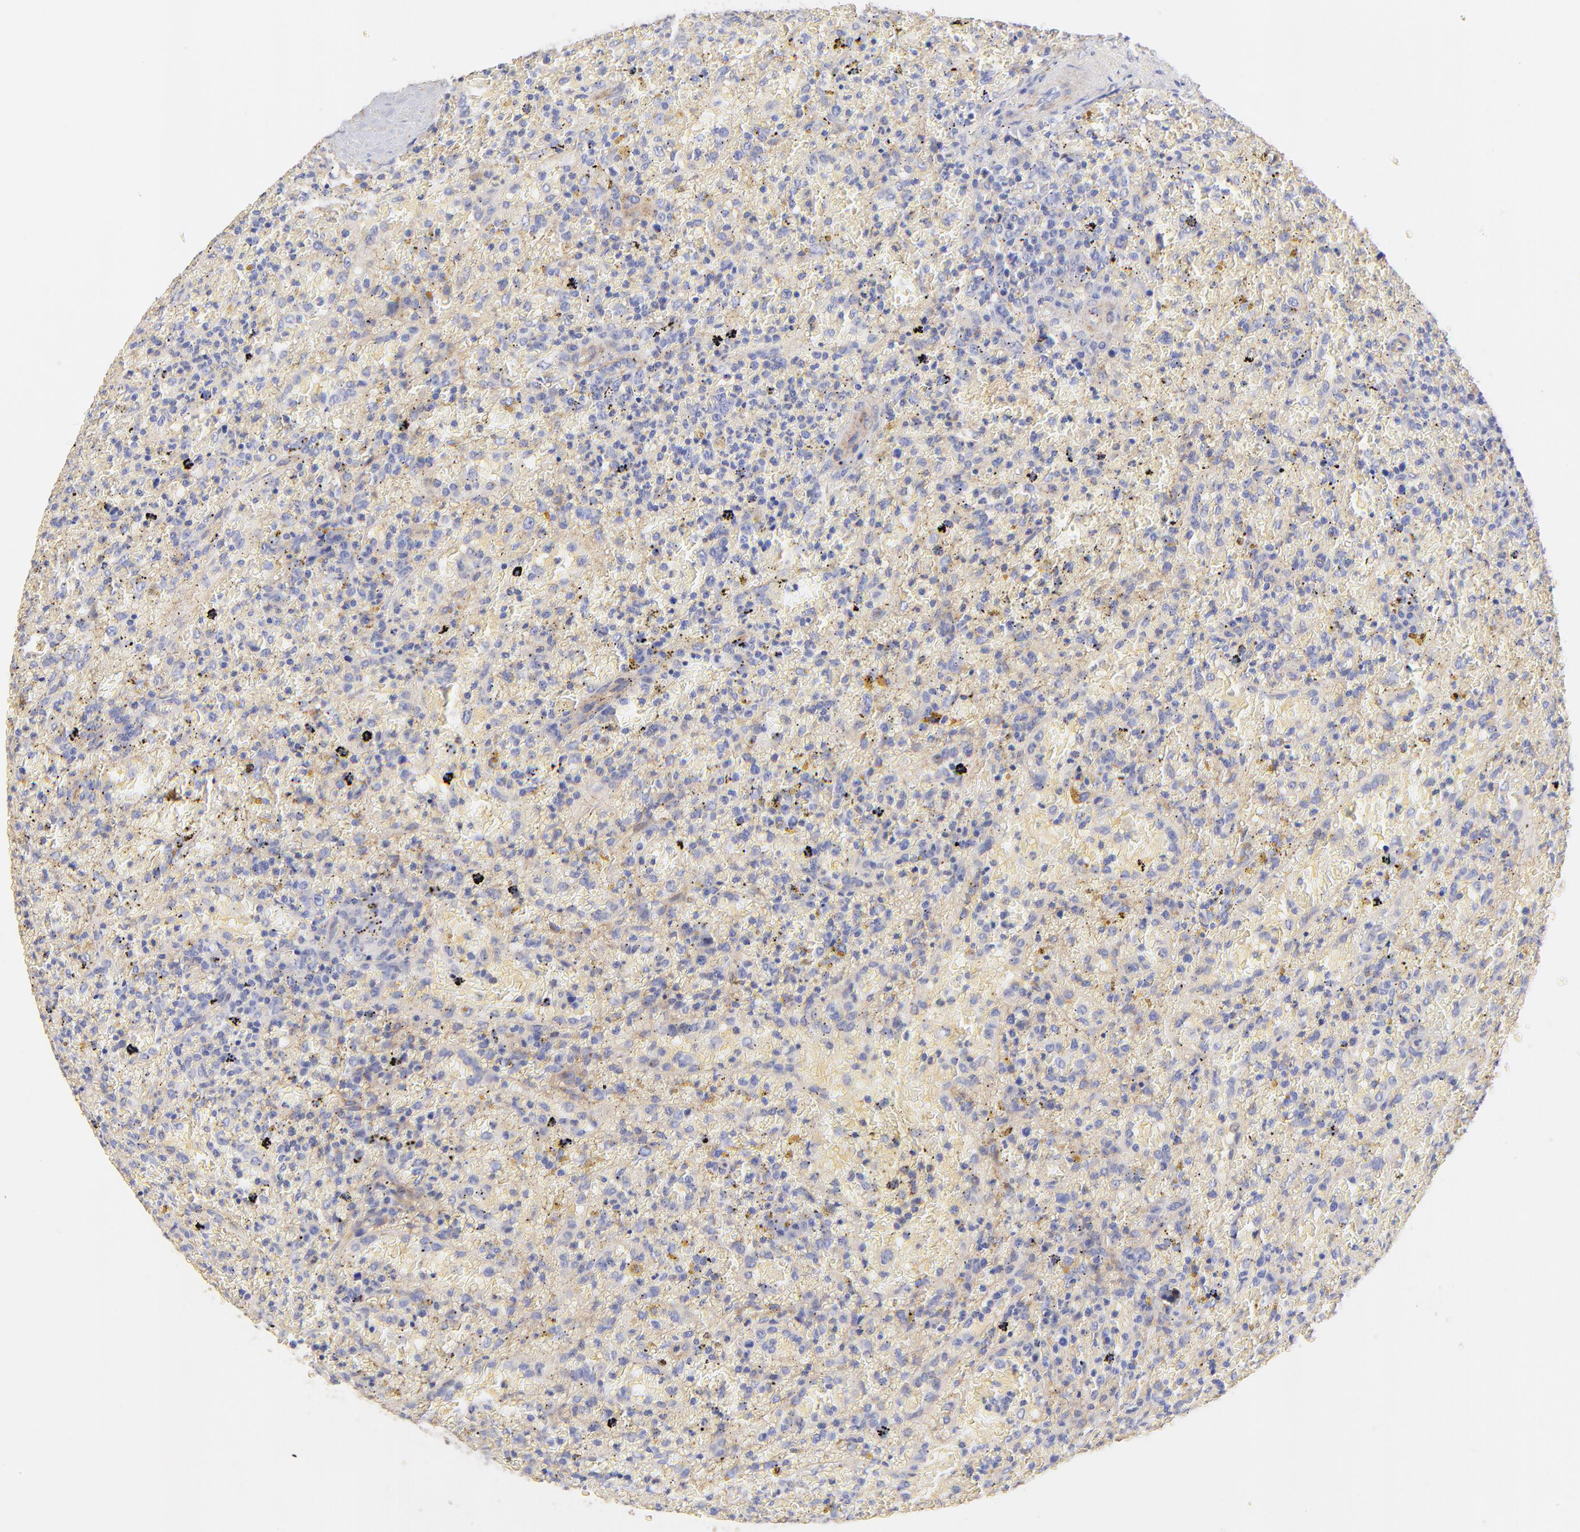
{"staining": {"intensity": "negative", "quantity": "none", "location": "none"}, "tissue": "lymphoma", "cell_type": "Tumor cells", "image_type": "cancer", "snomed": [{"axis": "morphology", "description": "Malignant lymphoma, non-Hodgkin's type, High grade"}, {"axis": "topography", "description": "Spleen"}, {"axis": "topography", "description": "Lymph node"}], "caption": "High magnification brightfield microscopy of high-grade malignant lymphoma, non-Hodgkin's type stained with DAB (3,3'-diaminobenzidine) (brown) and counterstained with hematoxylin (blue): tumor cells show no significant positivity.", "gene": "ACTRT1", "patient": {"sex": "female", "age": 70}}